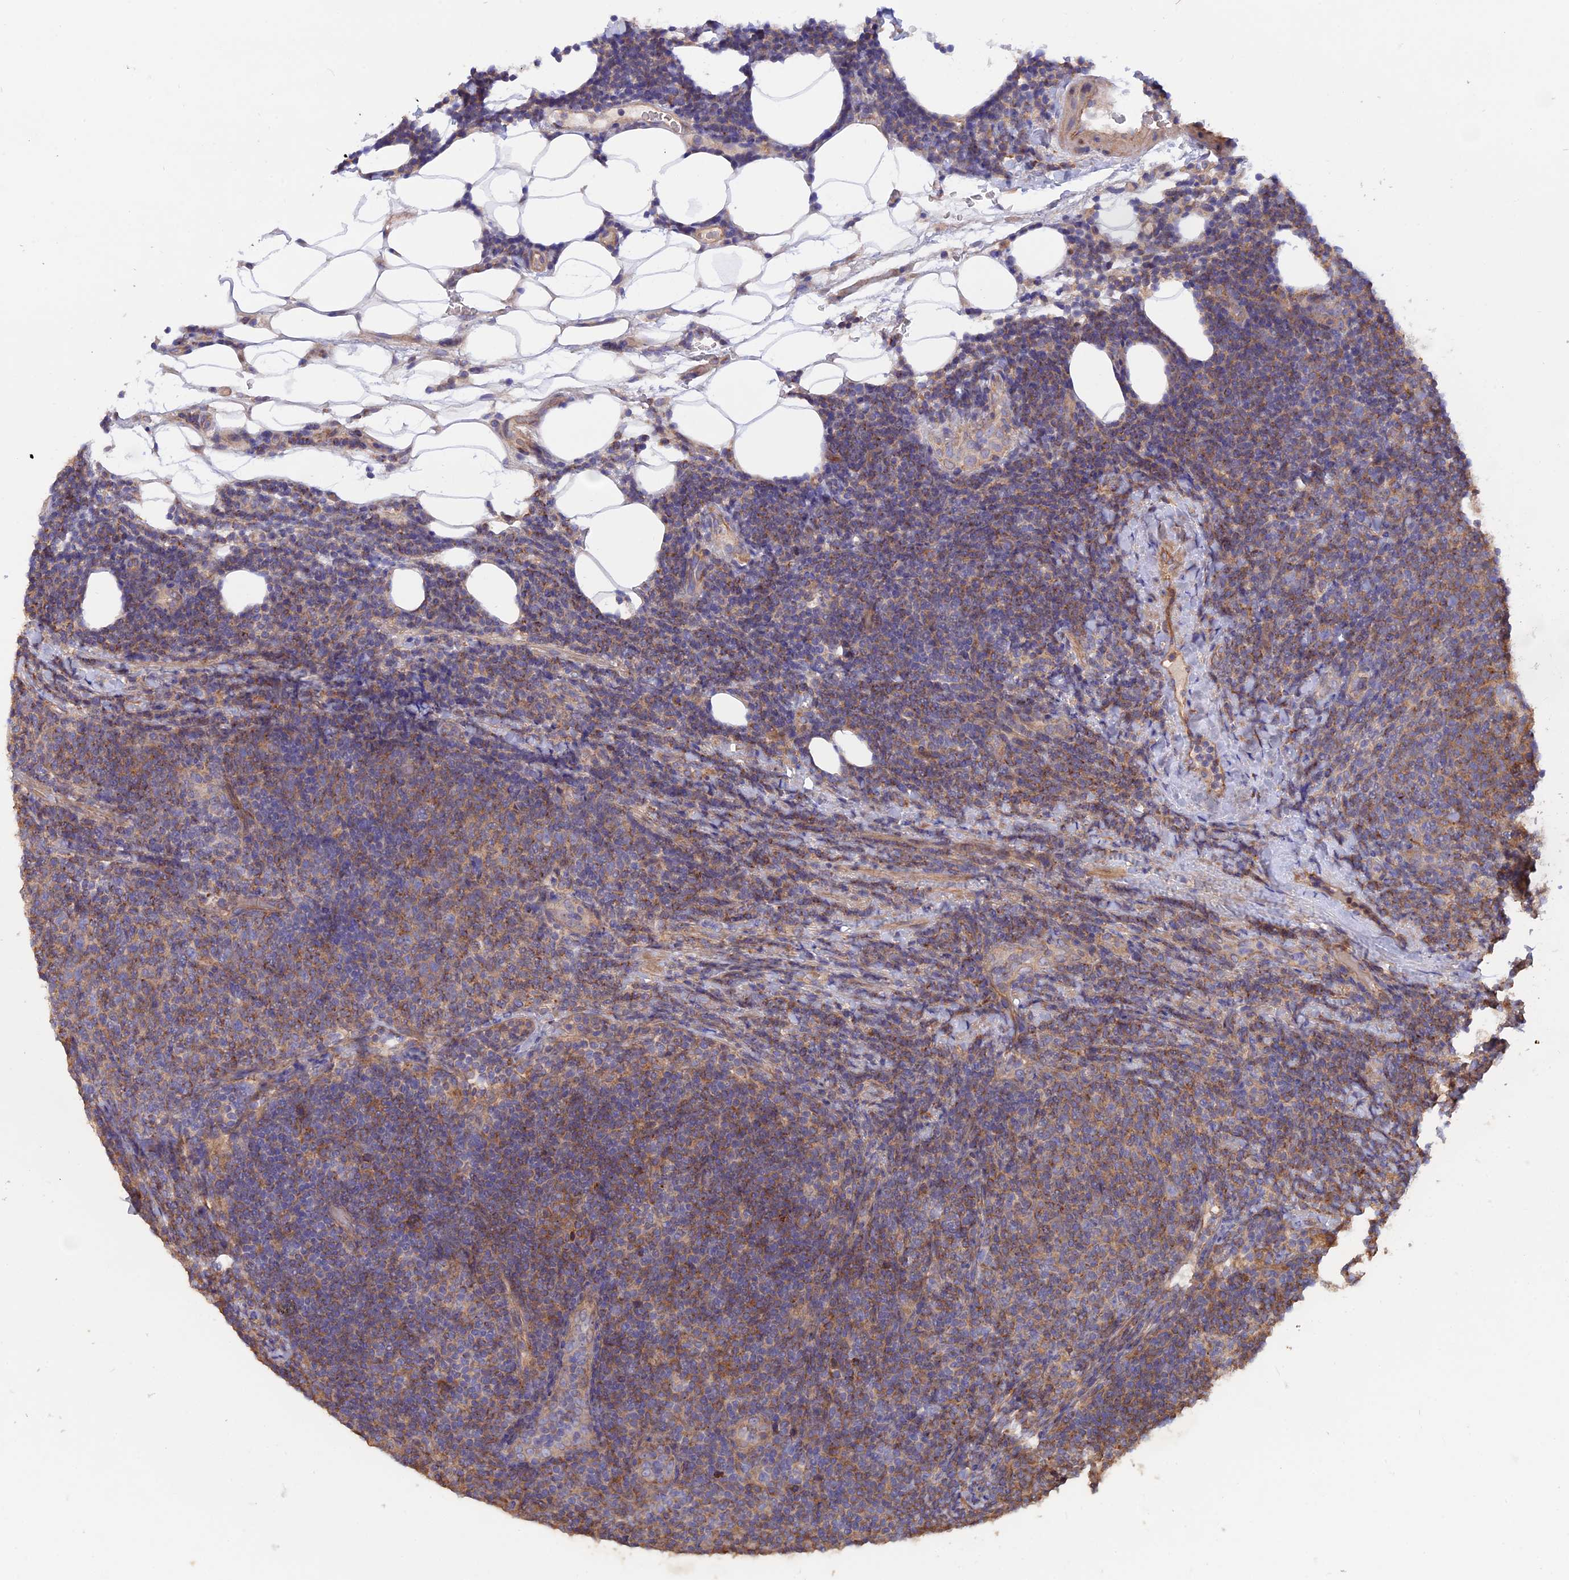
{"staining": {"intensity": "moderate", "quantity": "25%-75%", "location": "cytoplasmic/membranous"}, "tissue": "lymphoma", "cell_type": "Tumor cells", "image_type": "cancer", "snomed": [{"axis": "morphology", "description": "Malignant lymphoma, non-Hodgkin's type, Low grade"}, {"axis": "topography", "description": "Lymph node"}], "caption": "Tumor cells show moderate cytoplasmic/membranous expression in about 25%-75% of cells in lymphoma.", "gene": "HYCC1", "patient": {"sex": "male", "age": 66}}